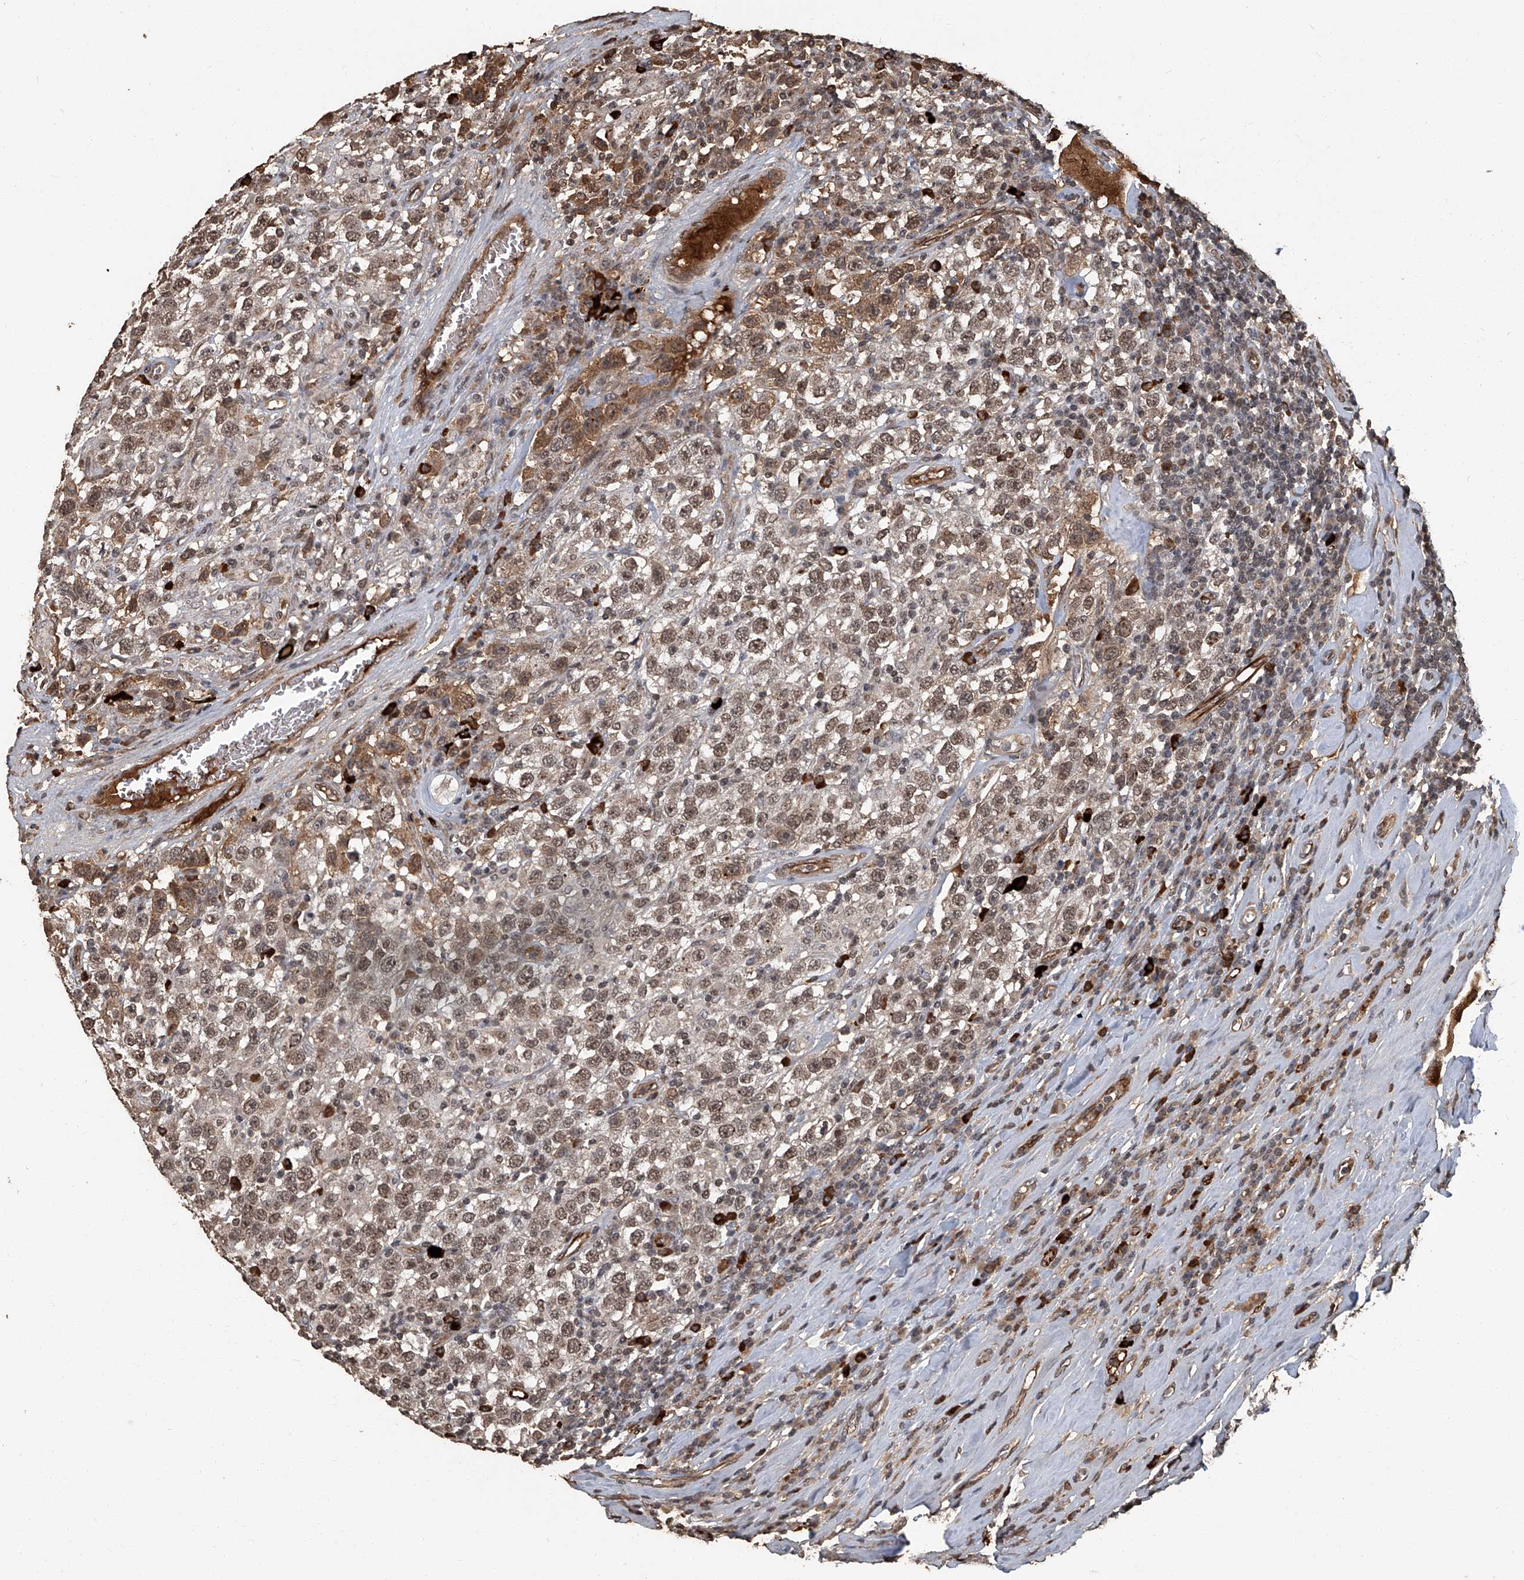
{"staining": {"intensity": "moderate", "quantity": ">75%", "location": "nuclear"}, "tissue": "testis cancer", "cell_type": "Tumor cells", "image_type": "cancer", "snomed": [{"axis": "morphology", "description": "Seminoma, NOS"}, {"axis": "topography", "description": "Testis"}], "caption": "This photomicrograph reveals testis cancer stained with immunohistochemistry (IHC) to label a protein in brown. The nuclear of tumor cells show moderate positivity for the protein. Nuclei are counter-stained blue.", "gene": "GPR132", "patient": {"sex": "male", "age": 41}}